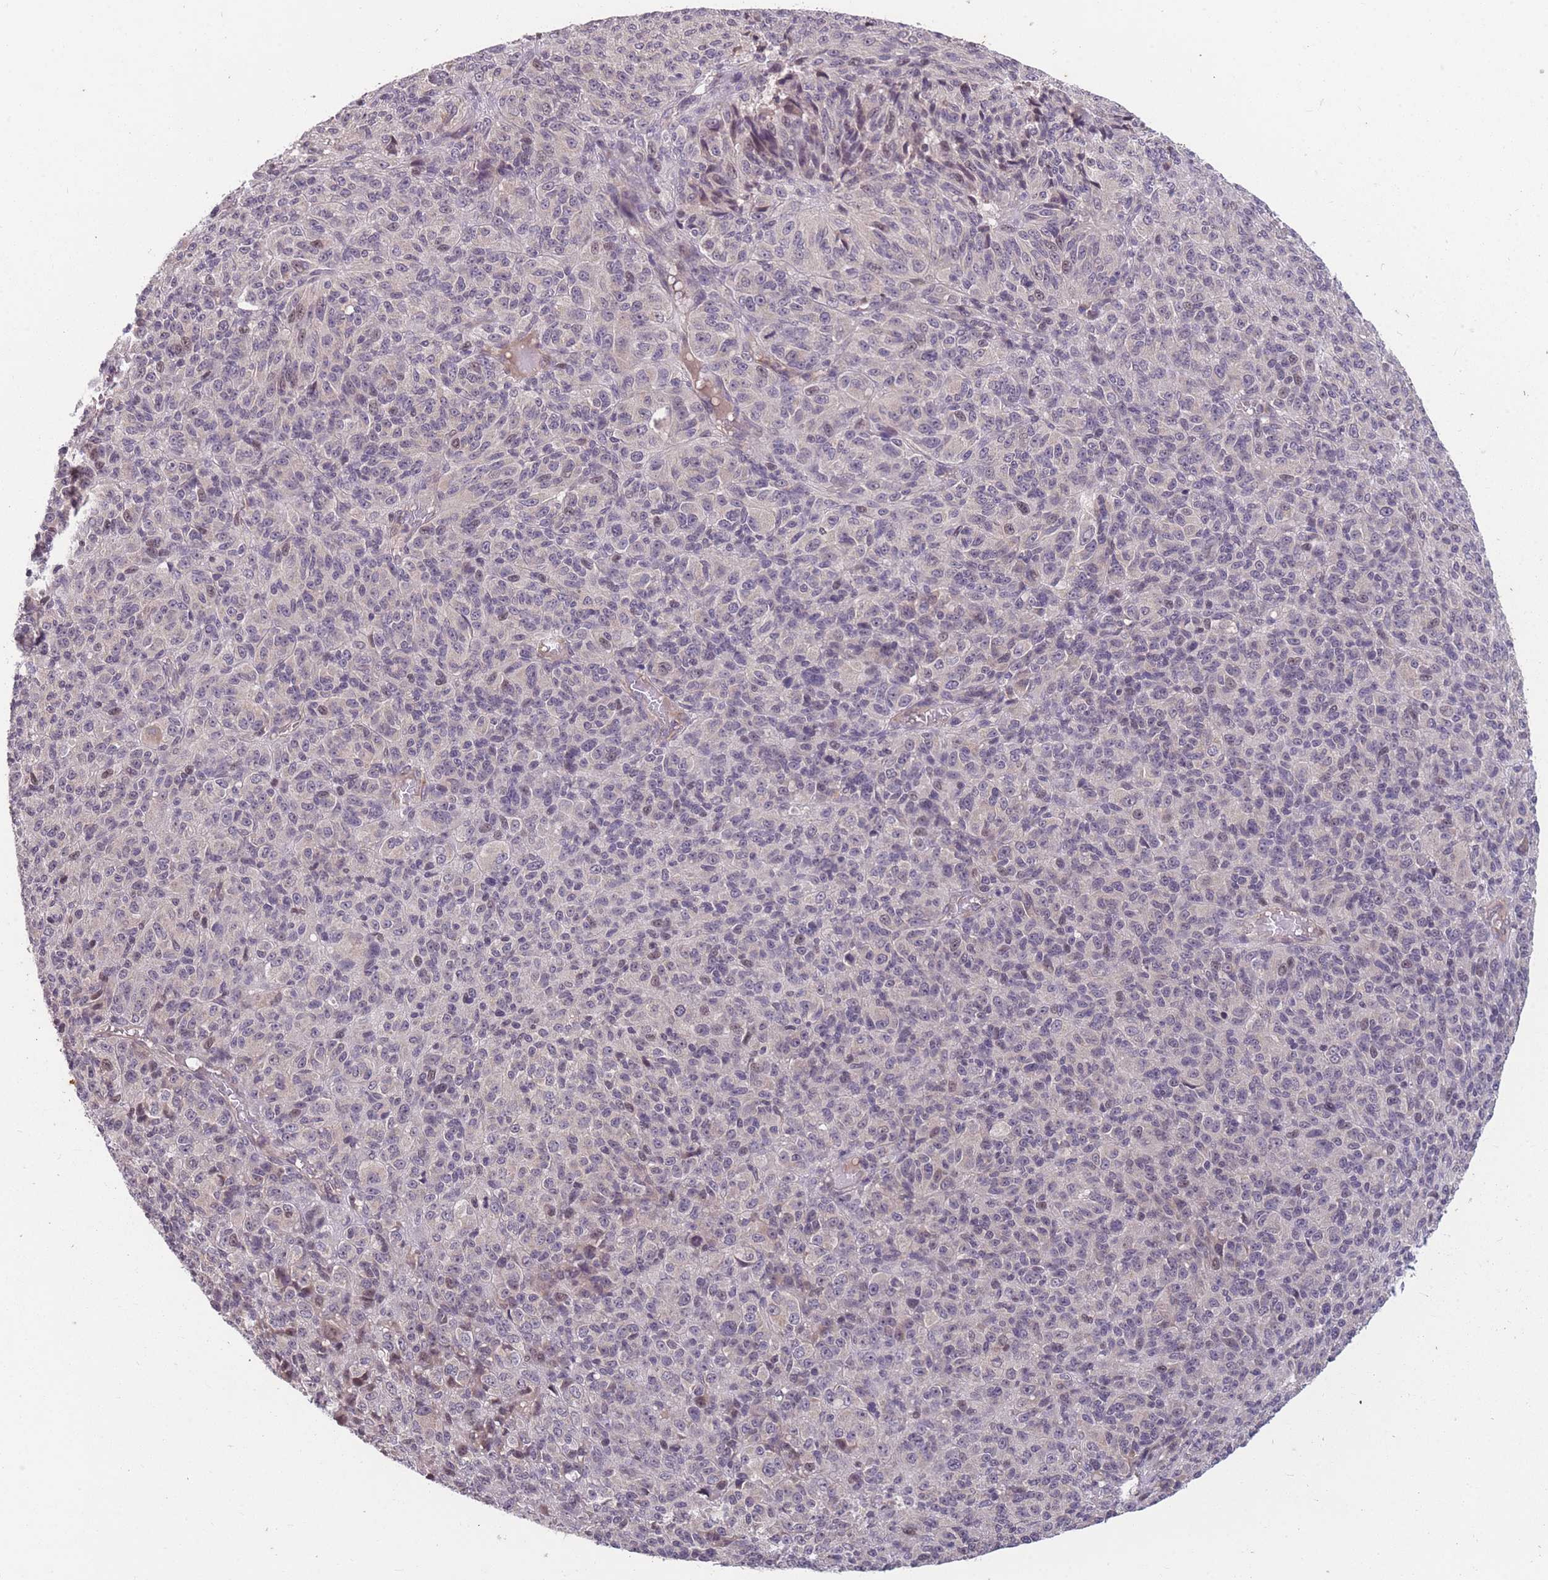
{"staining": {"intensity": "negative", "quantity": "none", "location": "none"}, "tissue": "melanoma", "cell_type": "Tumor cells", "image_type": "cancer", "snomed": [{"axis": "morphology", "description": "Malignant melanoma, Metastatic site"}, {"axis": "topography", "description": "Brain"}], "caption": "A high-resolution histopathology image shows IHC staining of melanoma, which shows no significant staining in tumor cells.", "gene": "GGT5", "patient": {"sex": "female", "age": 56}}